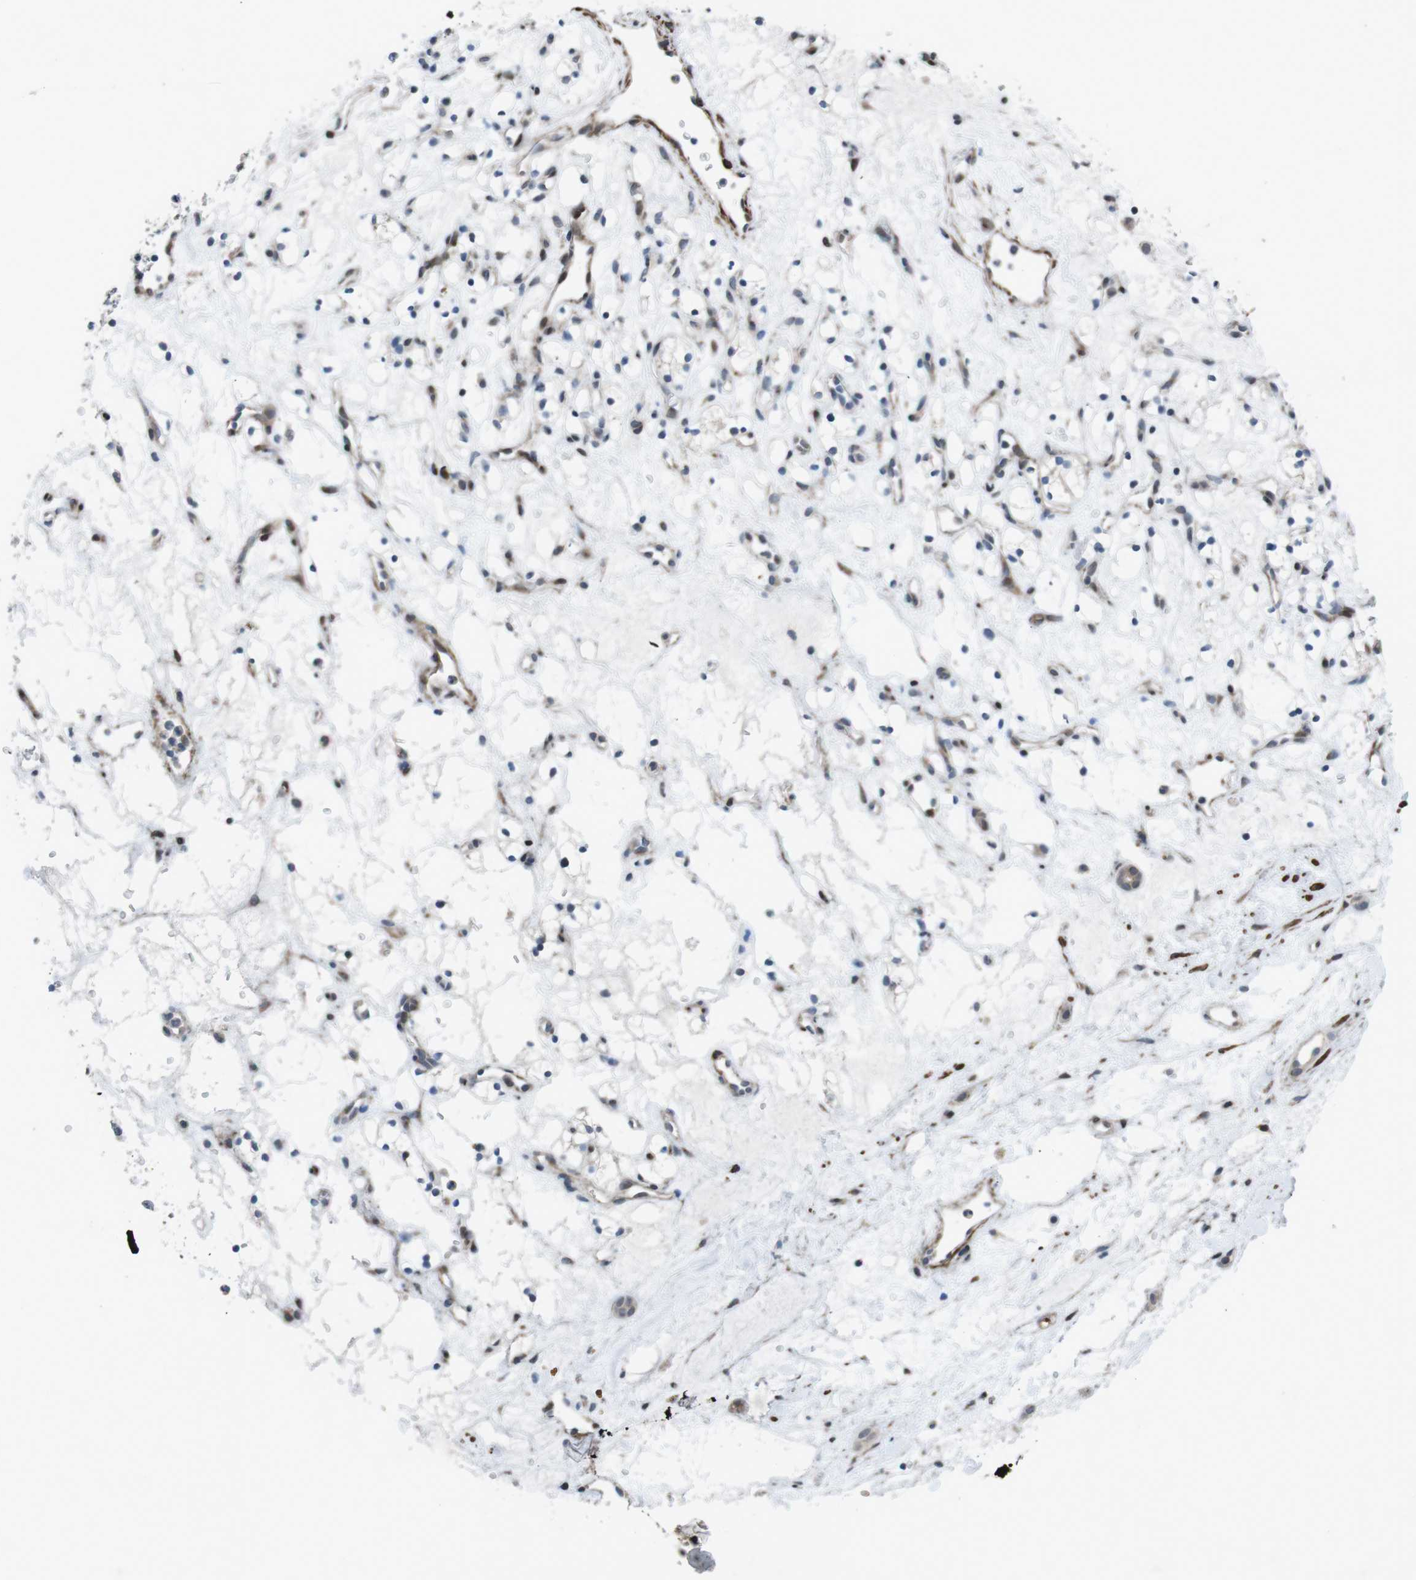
{"staining": {"intensity": "weak", "quantity": "<25%", "location": "cytoplasmic/membranous"}, "tissue": "renal cancer", "cell_type": "Tumor cells", "image_type": "cancer", "snomed": [{"axis": "morphology", "description": "Adenocarcinoma, NOS"}, {"axis": "topography", "description": "Kidney"}], "caption": "A micrograph of human renal adenocarcinoma is negative for staining in tumor cells.", "gene": "PBRM1", "patient": {"sex": "female", "age": 60}}